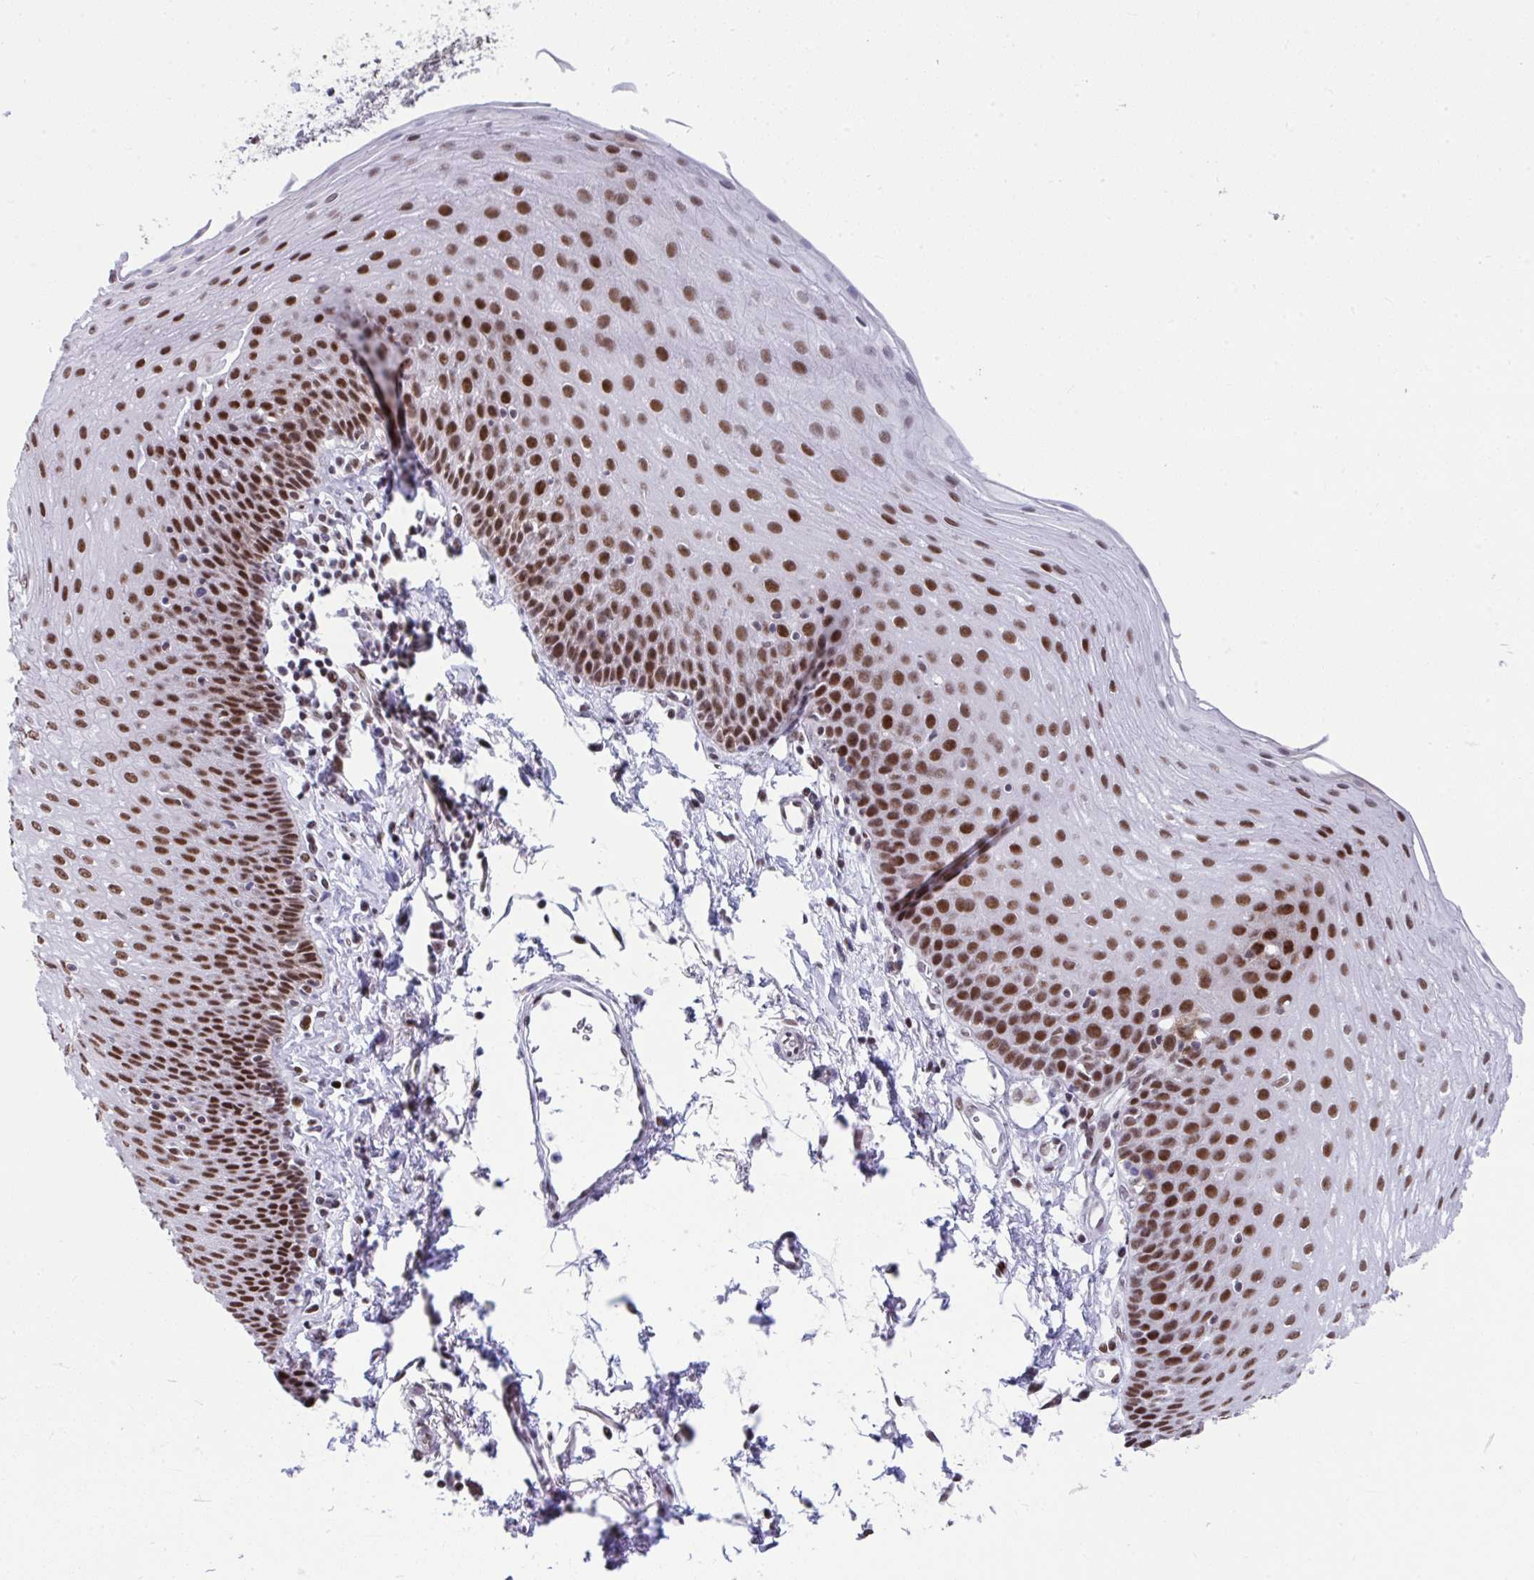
{"staining": {"intensity": "strong", "quantity": ">75%", "location": "nuclear"}, "tissue": "esophagus", "cell_type": "Squamous epithelial cells", "image_type": "normal", "snomed": [{"axis": "morphology", "description": "Normal tissue, NOS"}, {"axis": "topography", "description": "Esophagus"}], "caption": "Immunohistochemistry of benign human esophagus demonstrates high levels of strong nuclear expression in approximately >75% of squamous epithelial cells.", "gene": "SLC35C2", "patient": {"sex": "female", "age": 81}}